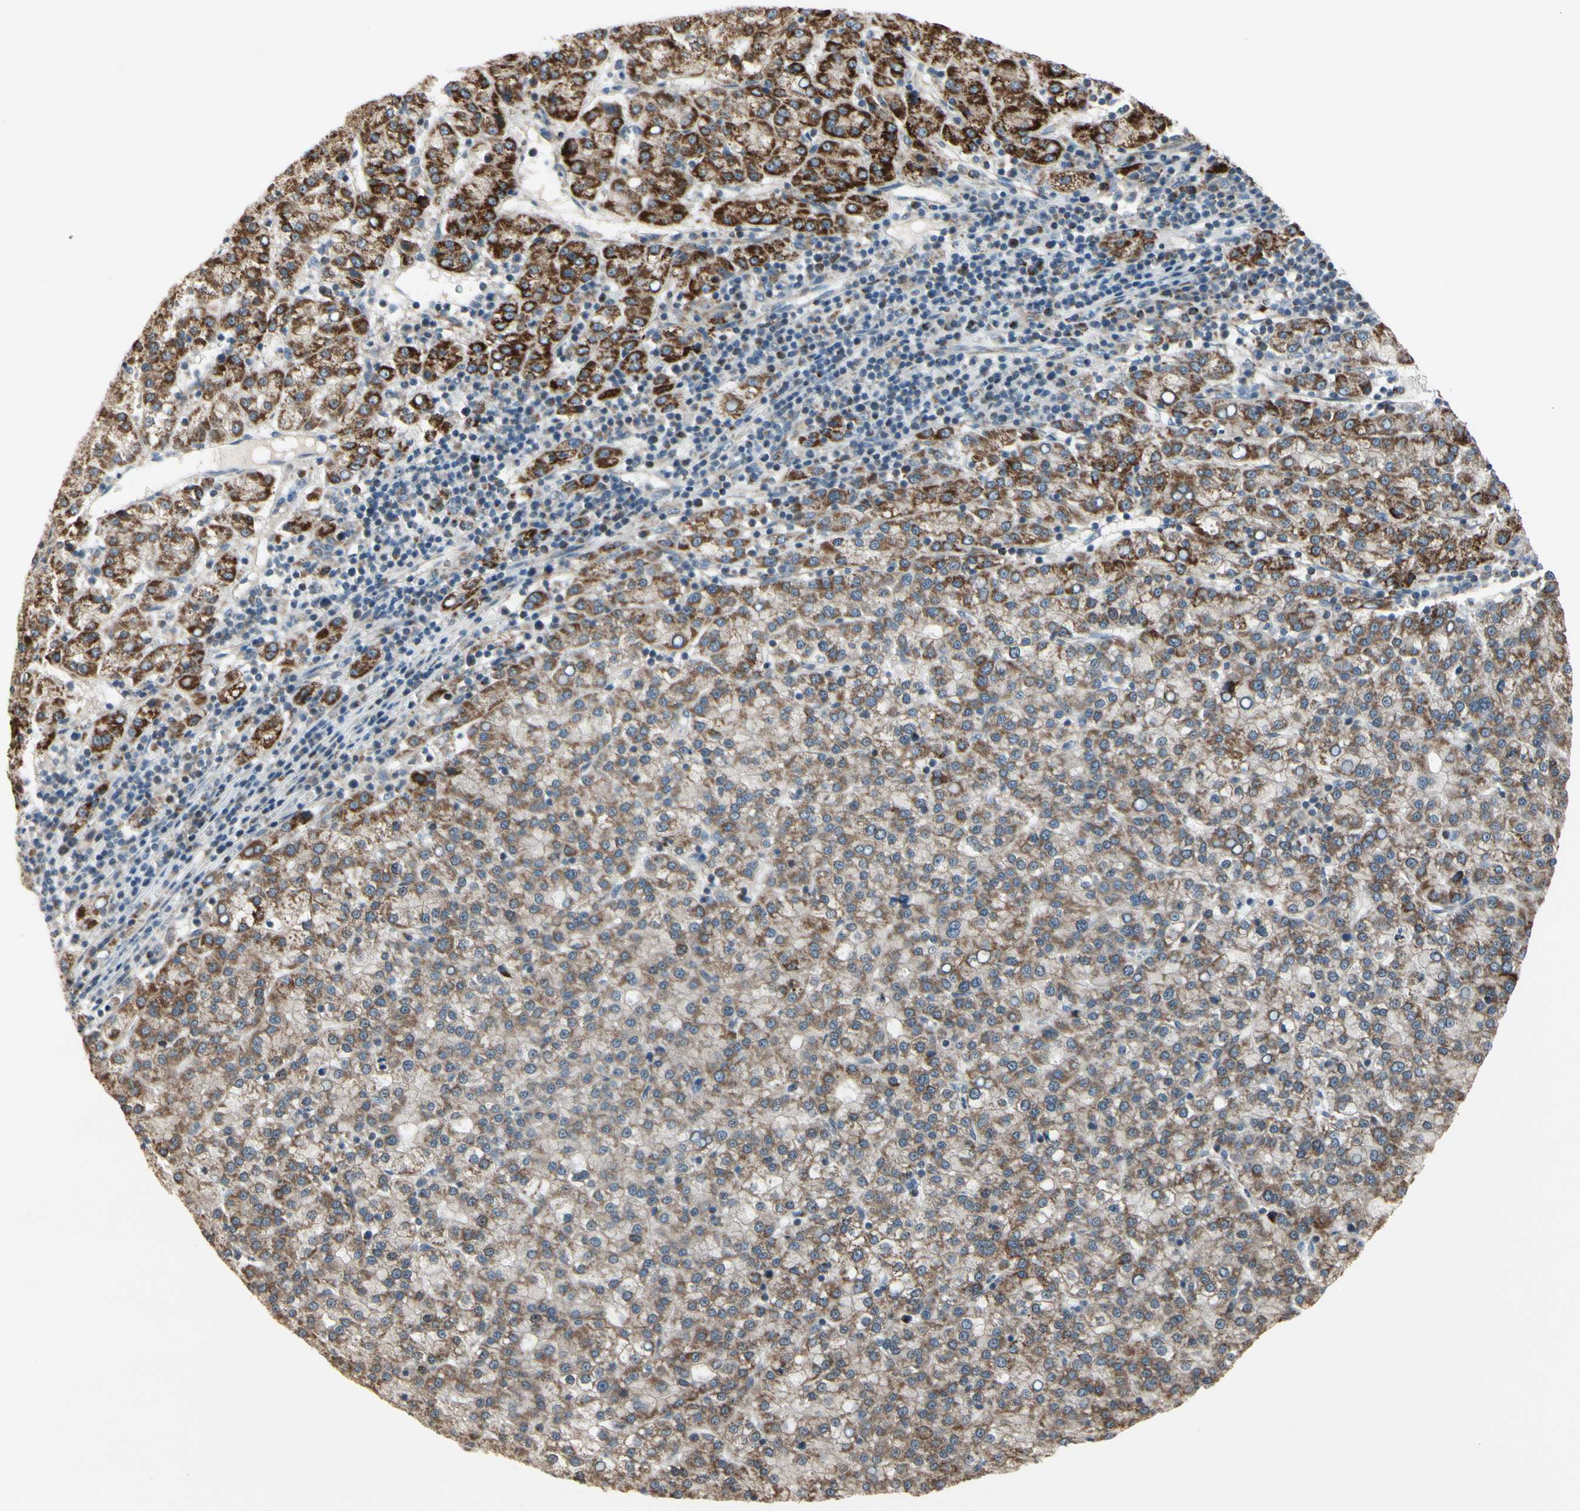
{"staining": {"intensity": "moderate", "quantity": ">75%", "location": "cytoplasmic/membranous"}, "tissue": "liver cancer", "cell_type": "Tumor cells", "image_type": "cancer", "snomed": [{"axis": "morphology", "description": "Carcinoma, Hepatocellular, NOS"}, {"axis": "topography", "description": "Liver"}], "caption": "Protein expression analysis of liver cancer (hepatocellular carcinoma) demonstrates moderate cytoplasmic/membranous staining in approximately >75% of tumor cells. The staining was performed using DAB (3,3'-diaminobenzidine) to visualize the protein expression in brown, while the nuclei were stained in blue with hematoxylin (Magnification: 20x).", "gene": "CPT1A", "patient": {"sex": "female", "age": 58}}